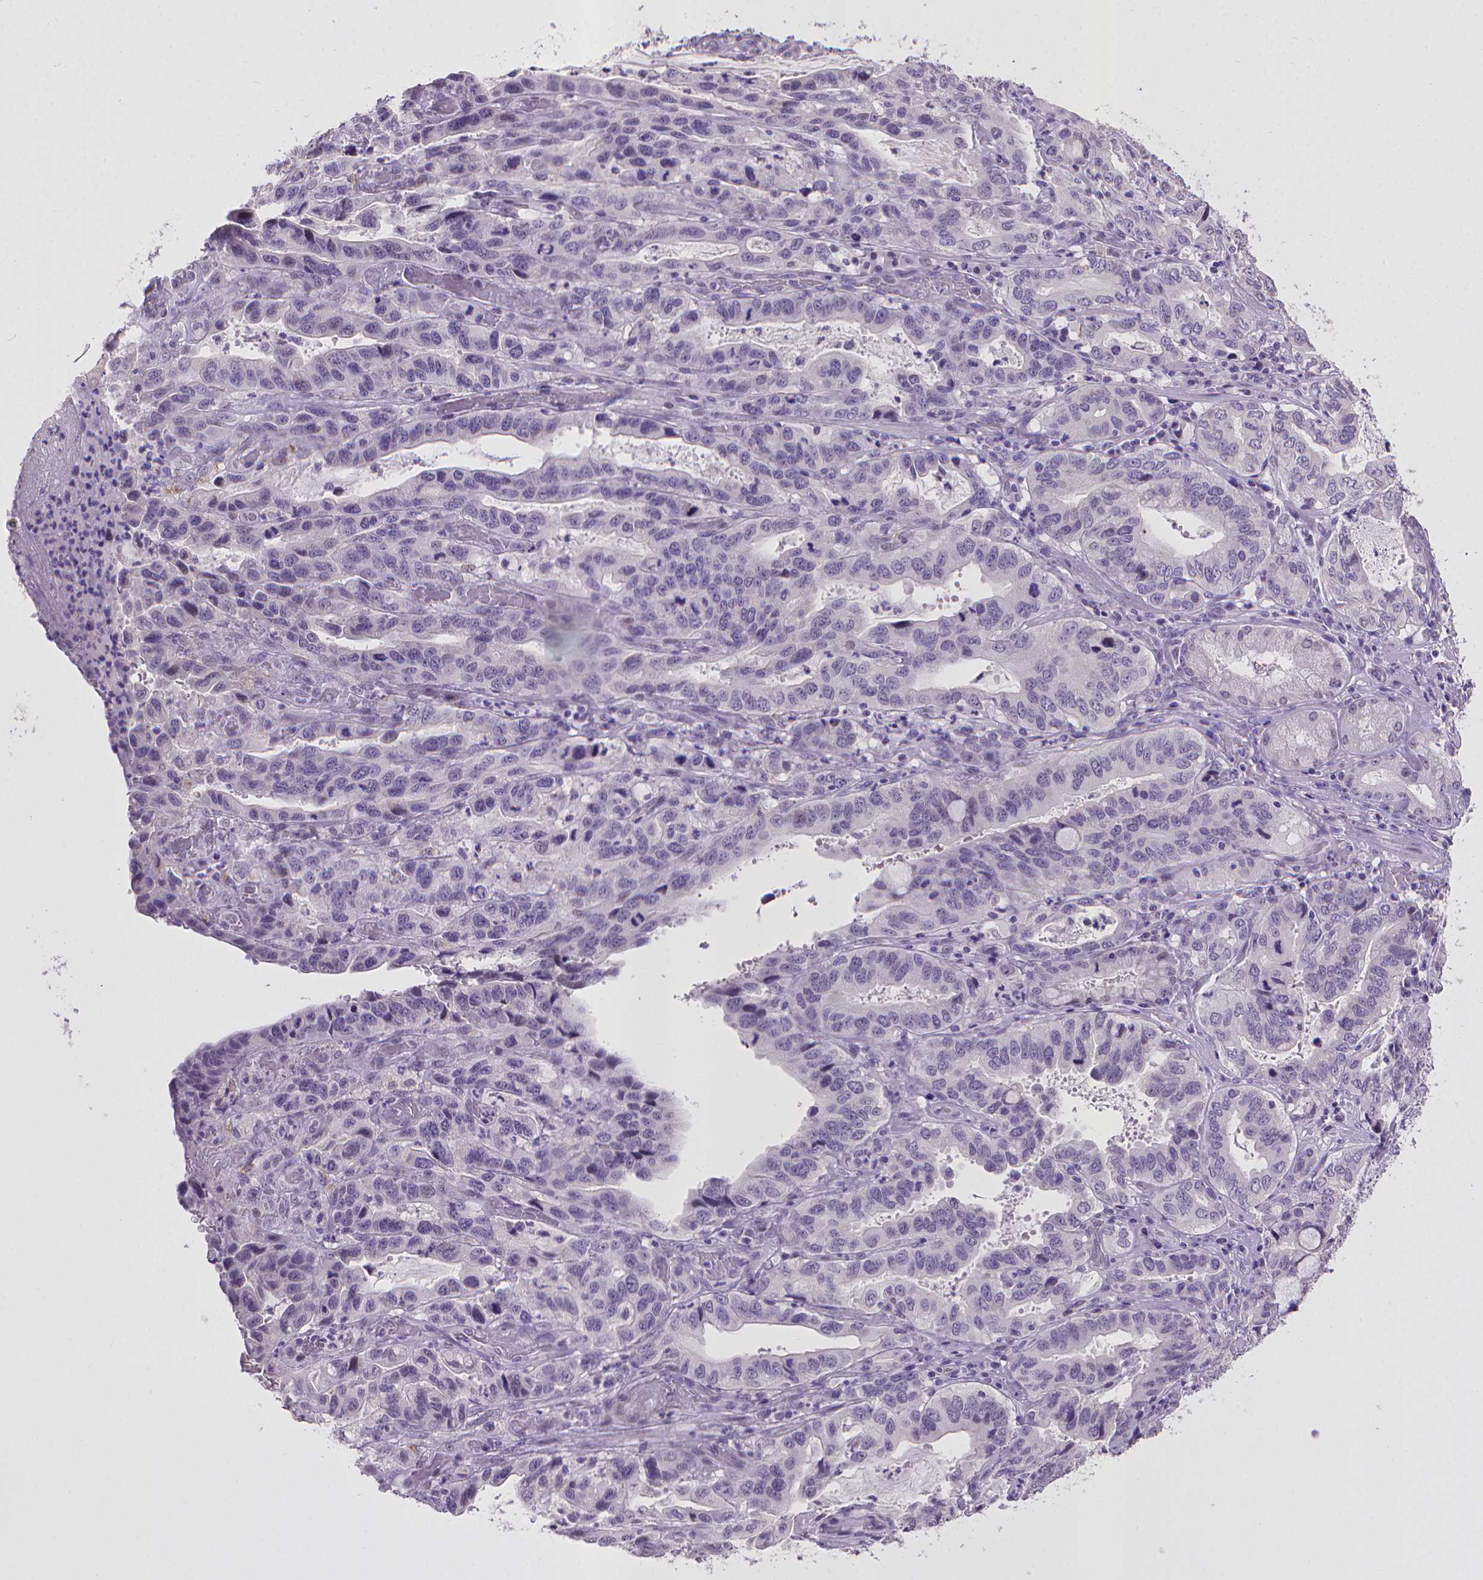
{"staining": {"intensity": "negative", "quantity": "none", "location": "none"}, "tissue": "stomach cancer", "cell_type": "Tumor cells", "image_type": "cancer", "snomed": [{"axis": "morphology", "description": "Adenocarcinoma, NOS"}, {"axis": "topography", "description": "Stomach, lower"}], "caption": "This is a histopathology image of immunohistochemistry (IHC) staining of stomach cancer, which shows no positivity in tumor cells. (DAB (3,3'-diaminobenzidine) immunohistochemistry with hematoxylin counter stain).", "gene": "KMO", "patient": {"sex": "female", "age": 76}}